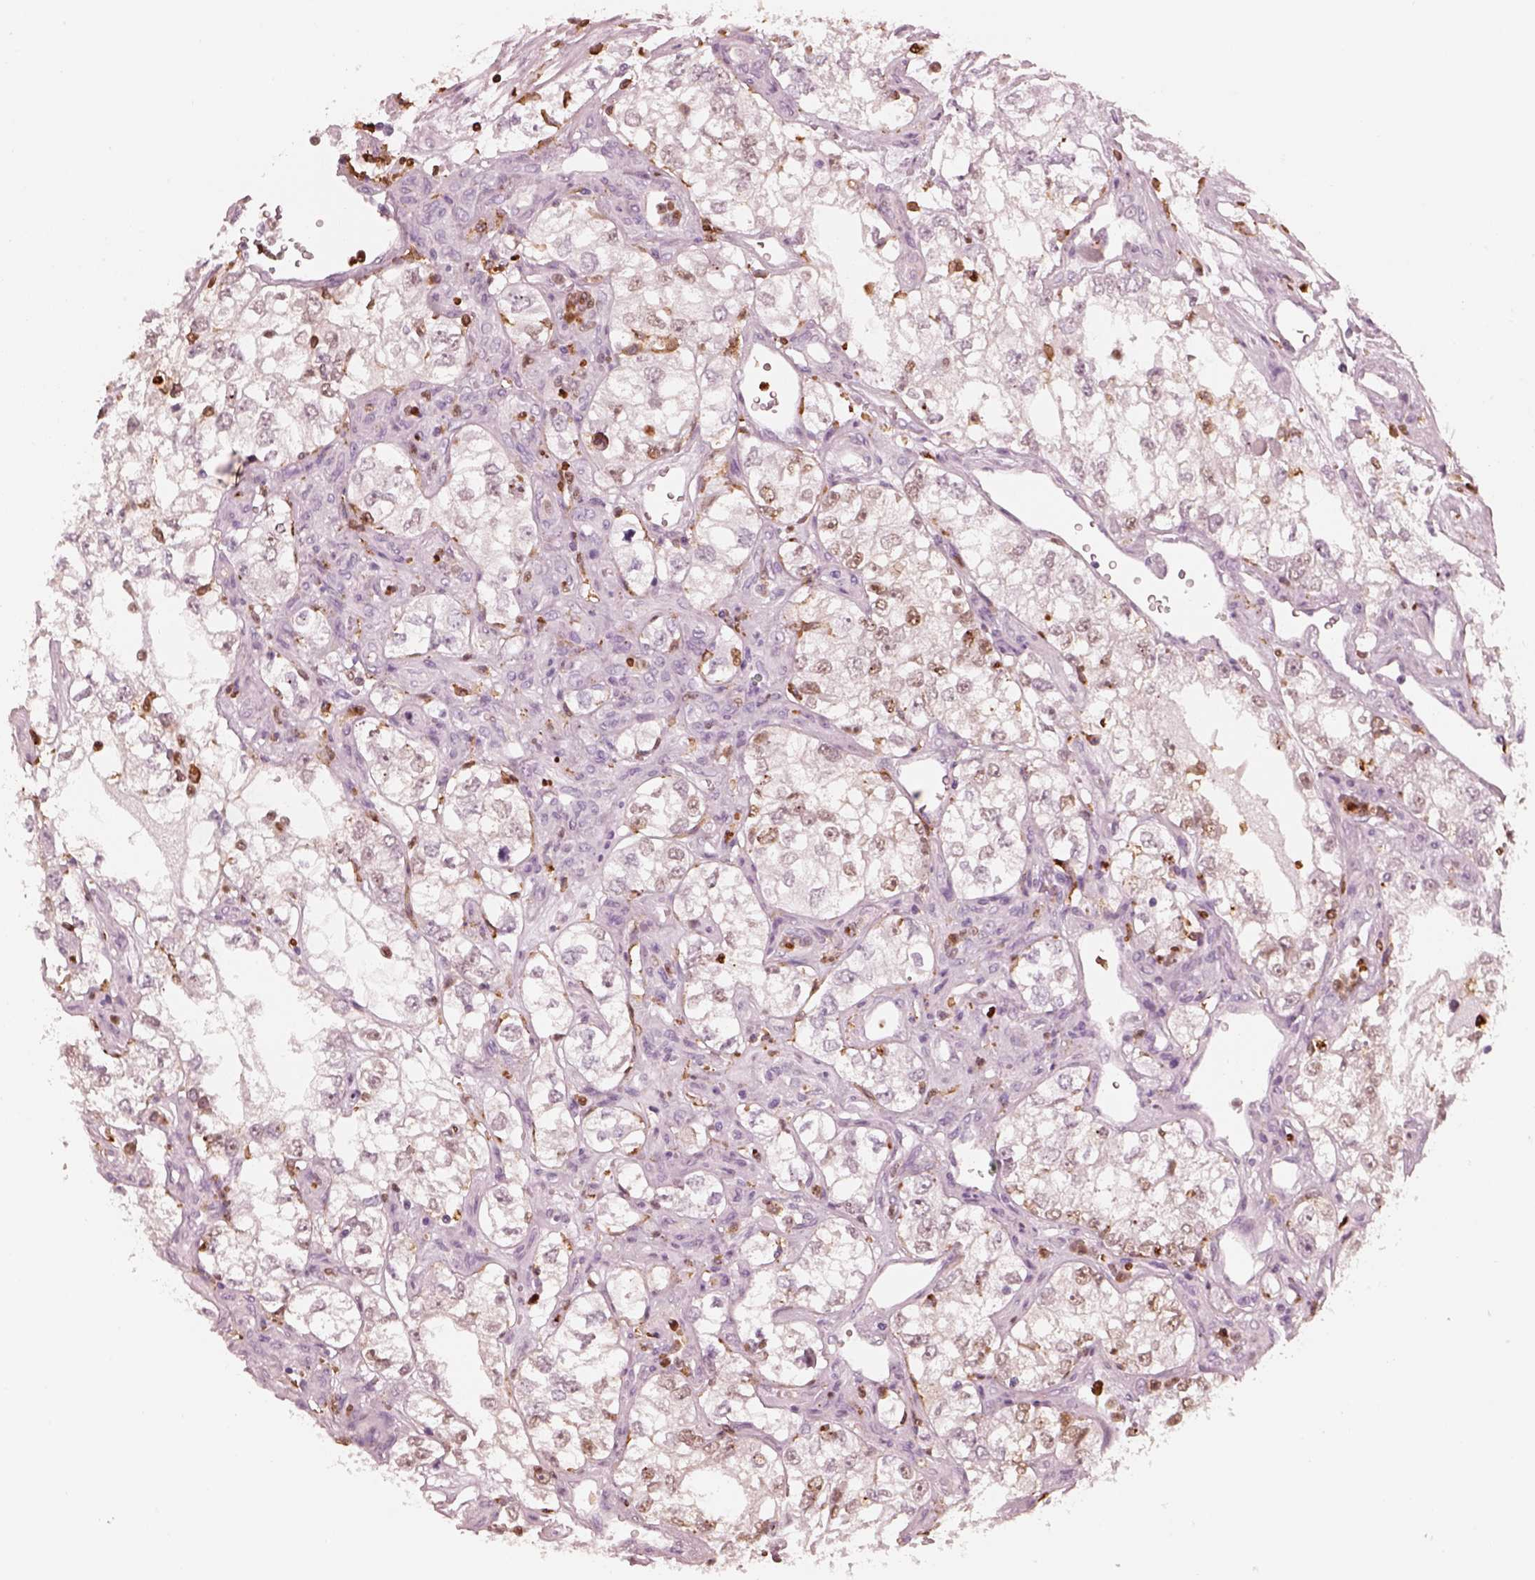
{"staining": {"intensity": "moderate", "quantity": "<25%", "location": "nuclear"}, "tissue": "renal cancer", "cell_type": "Tumor cells", "image_type": "cancer", "snomed": [{"axis": "morphology", "description": "Adenocarcinoma, NOS"}, {"axis": "topography", "description": "Kidney"}], "caption": "Renal adenocarcinoma stained for a protein displays moderate nuclear positivity in tumor cells.", "gene": "ALOX5", "patient": {"sex": "female", "age": 59}}